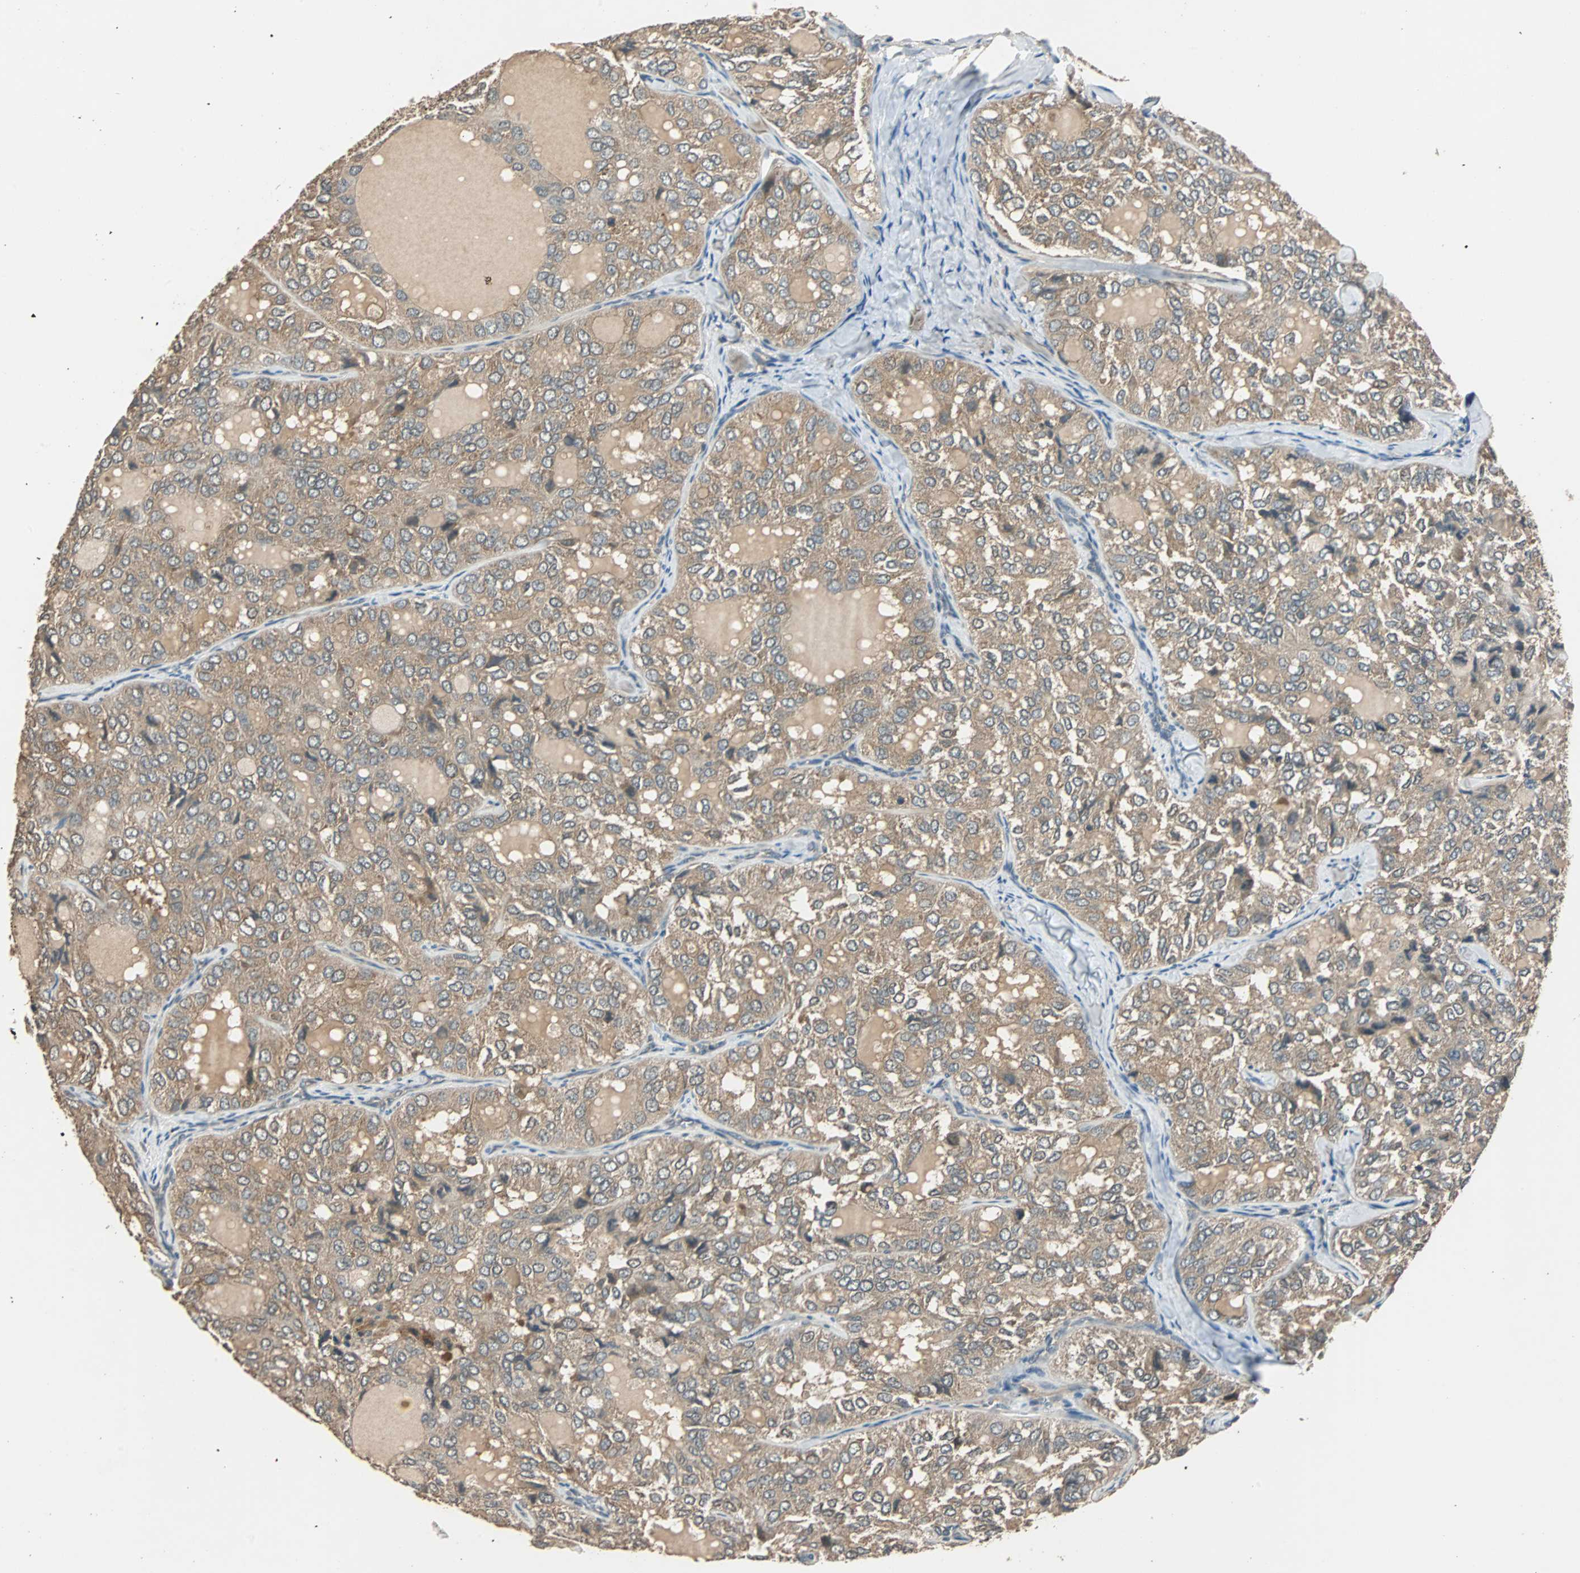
{"staining": {"intensity": "moderate", "quantity": ">75%", "location": "cytoplasmic/membranous"}, "tissue": "thyroid cancer", "cell_type": "Tumor cells", "image_type": "cancer", "snomed": [{"axis": "morphology", "description": "Follicular adenoma carcinoma, NOS"}, {"axis": "topography", "description": "Thyroid gland"}], "caption": "Protein expression by immunohistochemistry (IHC) shows moderate cytoplasmic/membranous positivity in approximately >75% of tumor cells in thyroid cancer (follicular adenoma carcinoma).", "gene": "ABHD2", "patient": {"sex": "male", "age": 75}}